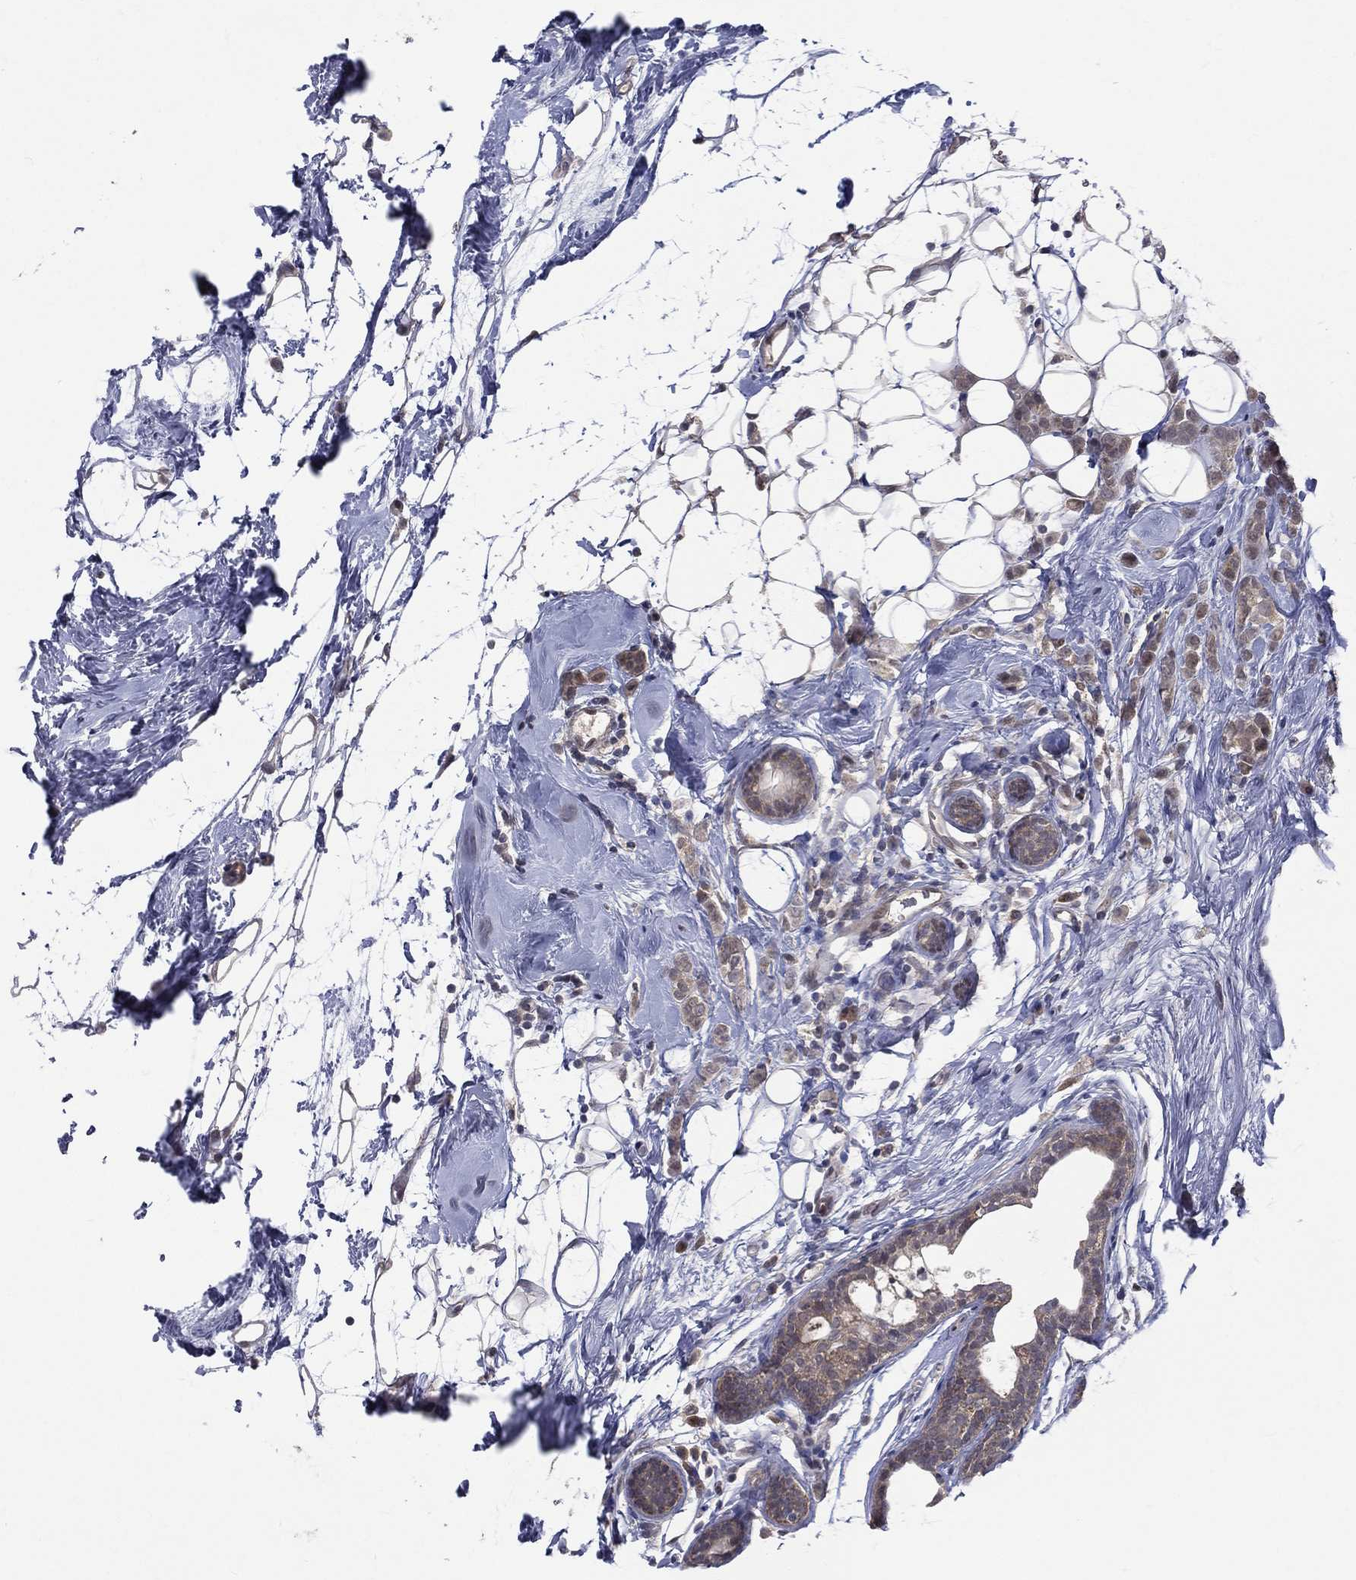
{"staining": {"intensity": "negative", "quantity": "none", "location": "none"}, "tissue": "breast cancer", "cell_type": "Tumor cells", "image_type": "cancer", "snomed": [{"axis": "morphology", "description": "Lobular carcinoma"}, {"axis": "topography", "description": "Breast"}], "caption": "Tumor cells are negative for protein expression in human breast cancer. (Brightfield microscopy of DAB immunohistochemistry at high magnification).", "gene": "DLG4", "patient": {"sex": "female", "age": 49}}